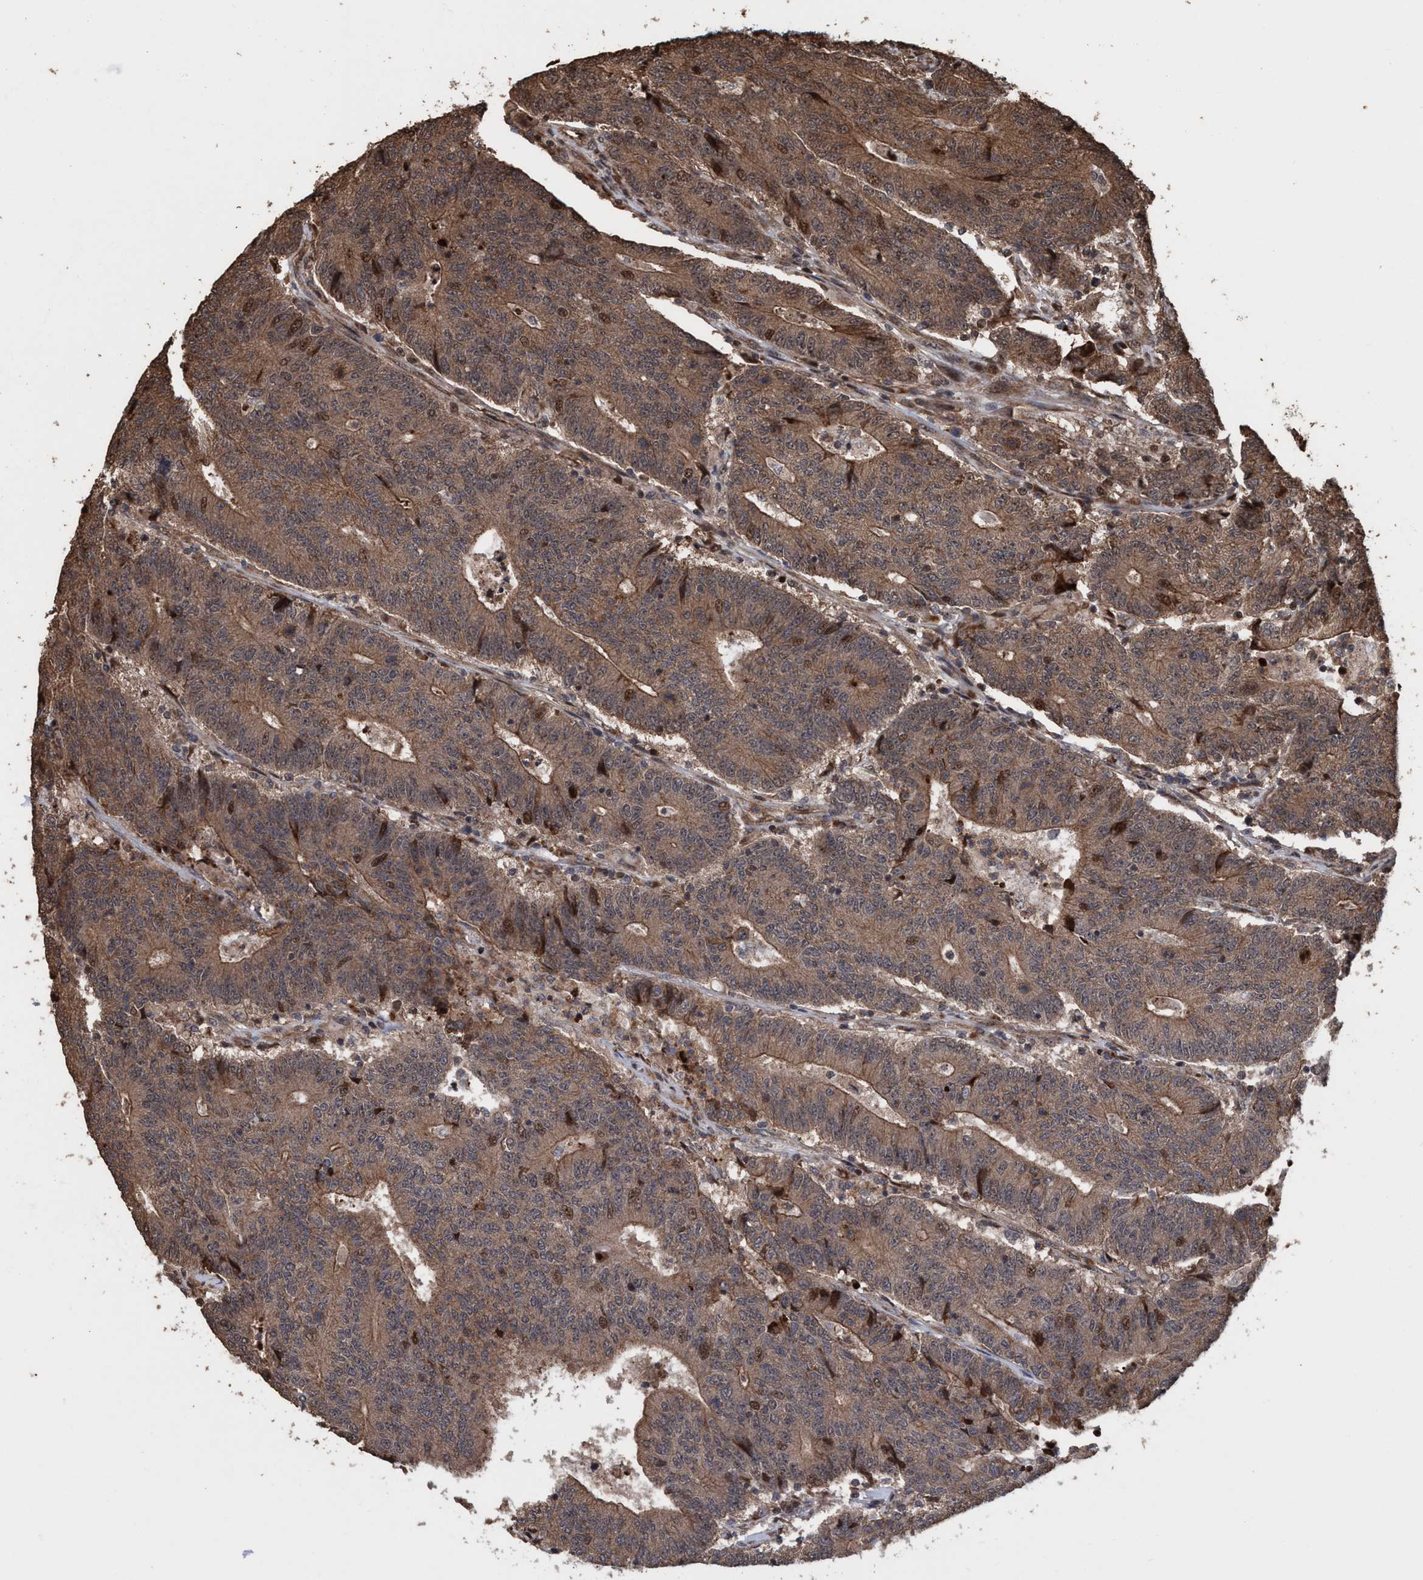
{"staining": {"intensity": "weak", "quantity": ">75%", "location": "cytoplasmic/membranous,nuclear"}, "tissue": "colorectal cancer", "cell_type": "Tumor cells", "image_type": "cancer", "snomed": [{"axis": "morphology", "description": "Normal tissue, NOS"}, {"axis": "morphology", "description": "Adenocarcinoma, NOS"}, {"axis": "topography", "description": "Colon"}], "caption": "The photomicrograph shows staining of colorectal cancer (adenocarcinoma), revealing weak cytoplasmic/membranous and nuclear protein positivity (brown color) within tumor cells. (brown staining indicates protein expression, while blue staining denotes nuclei).", "gene": "TRPC7", "patient": {"sex": "female", "age": 75}}